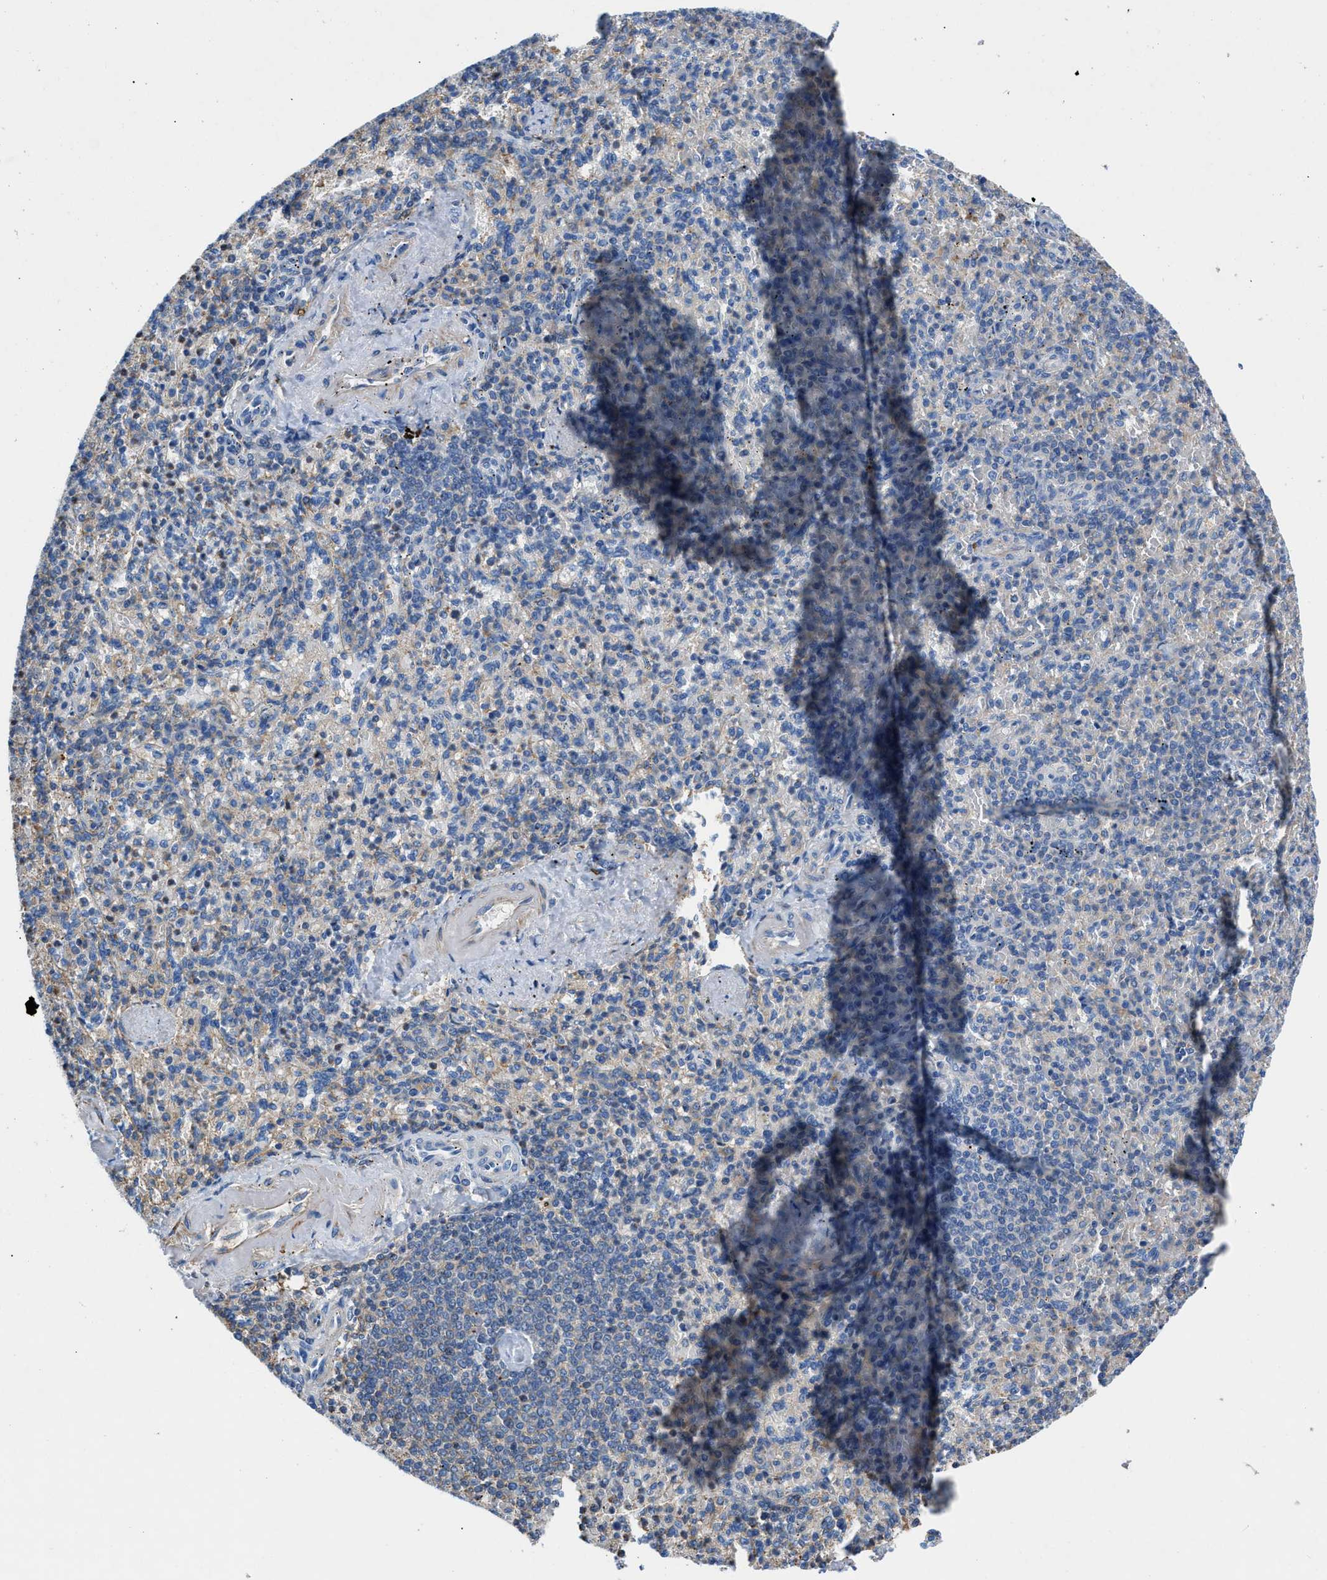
{"staining": {"intensity": "negative", "quantity": "none", "location": "none"}, "tissue": "spleen", "cell_type": "Cells in red pulp", "image_type": "normal", "snomed": [{"axis": "morphology", "description": "Normal tissue, NOS"}, {"axis": "topography", "description": "Spleen"}], "caption": "IHC of unremarkable spleen demonstrates no staining in cells in red pulp.", "gene": "ATP6V0D1", "patient": {"sex": "female", "age": 74}}